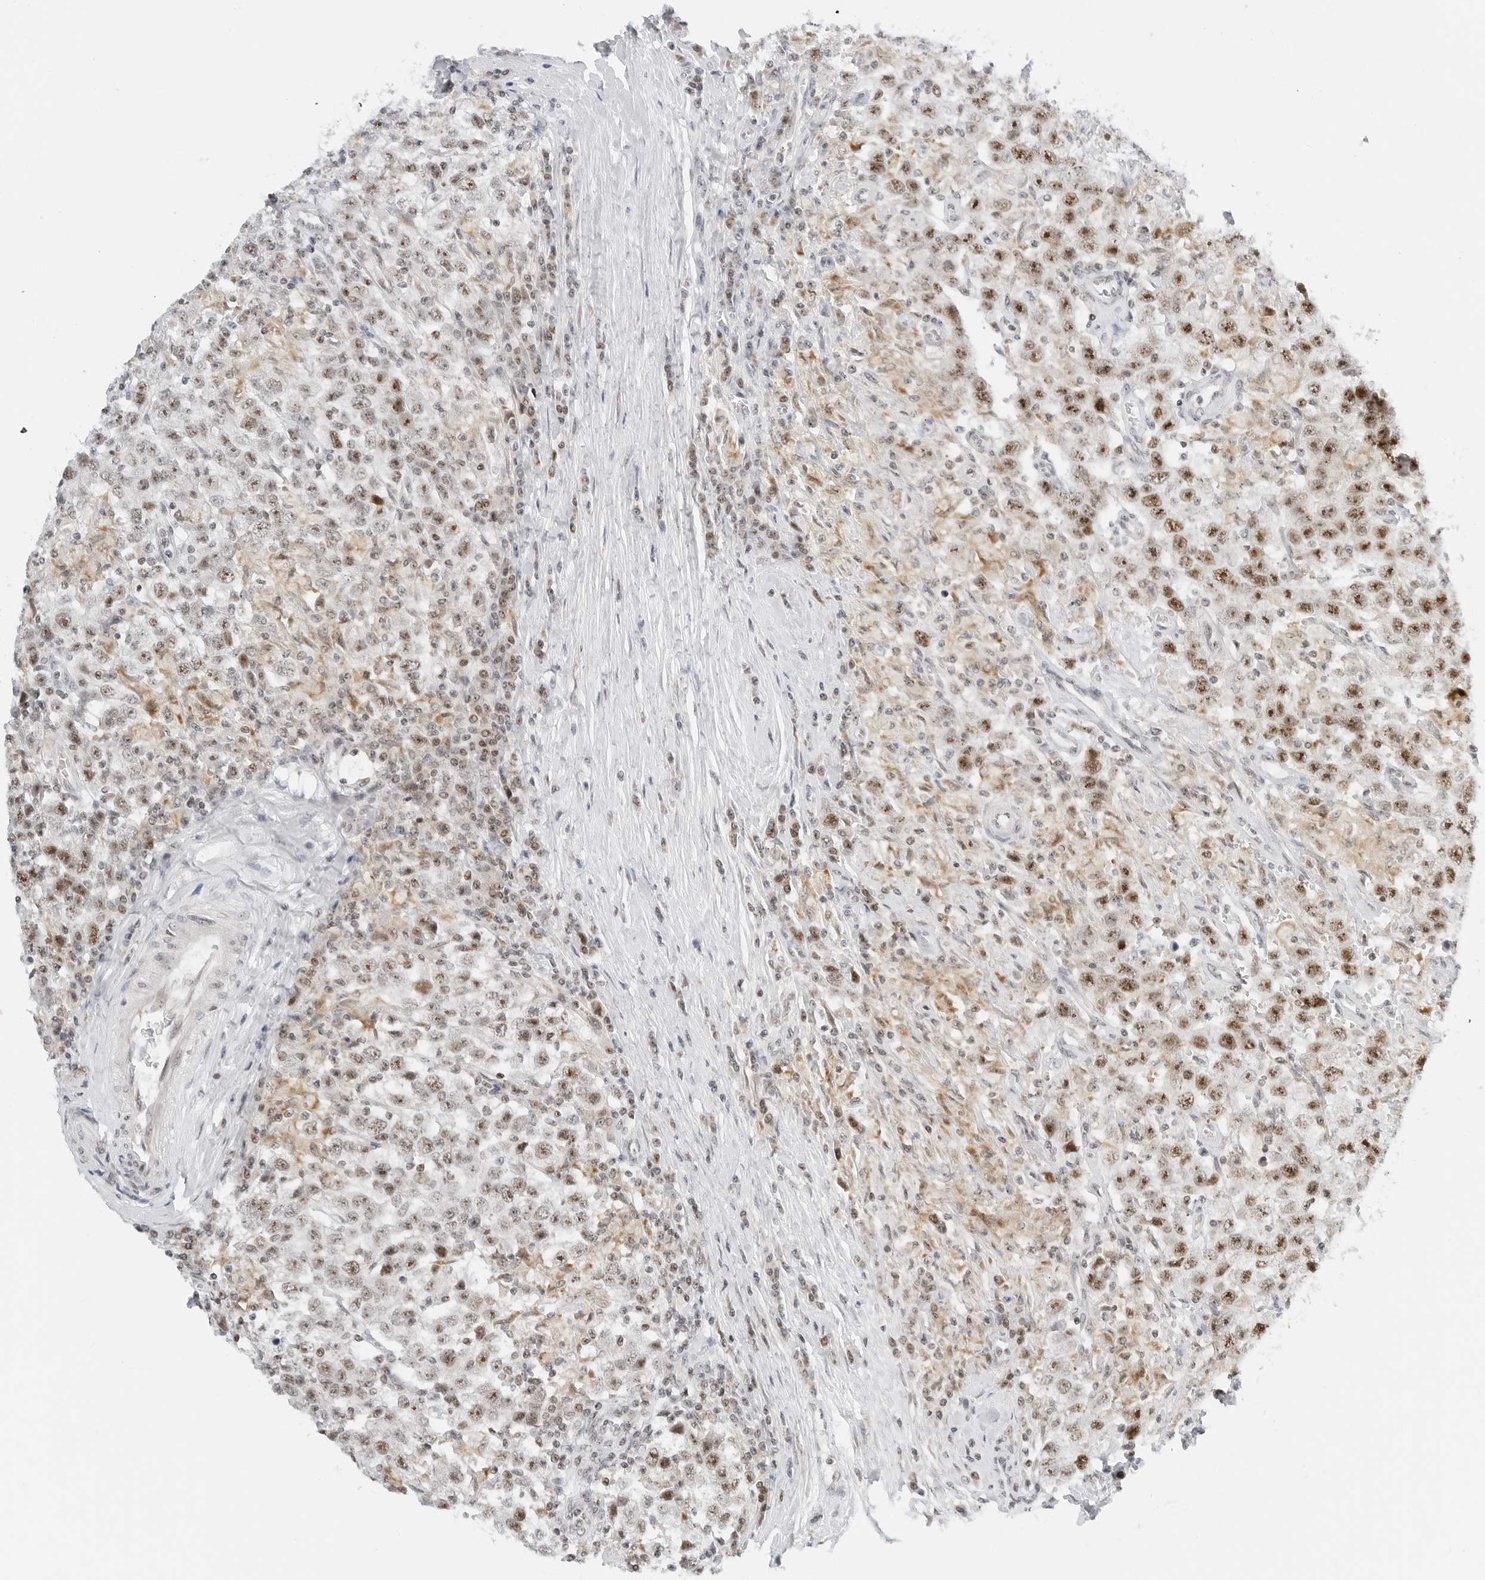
{"staining": {"intensity": "moderate", "quantity": ">75%", "location": "nuclear"}, "tissue": "testis cancer", "cell_type": "Tumor cells", "image_type": "cancer", "snomed": [{"axis": "morphology", "description": "Seminoma, NOS"}, {"axis": "topography", "description": "Testis"}], "caption": "The immunohistochemical stain shows moderate nuclear positivity in tumor cells of seminoma (testis) tissue.", "gene": "RIMKLA", "patient": {"sex": "male", "age": 41}}